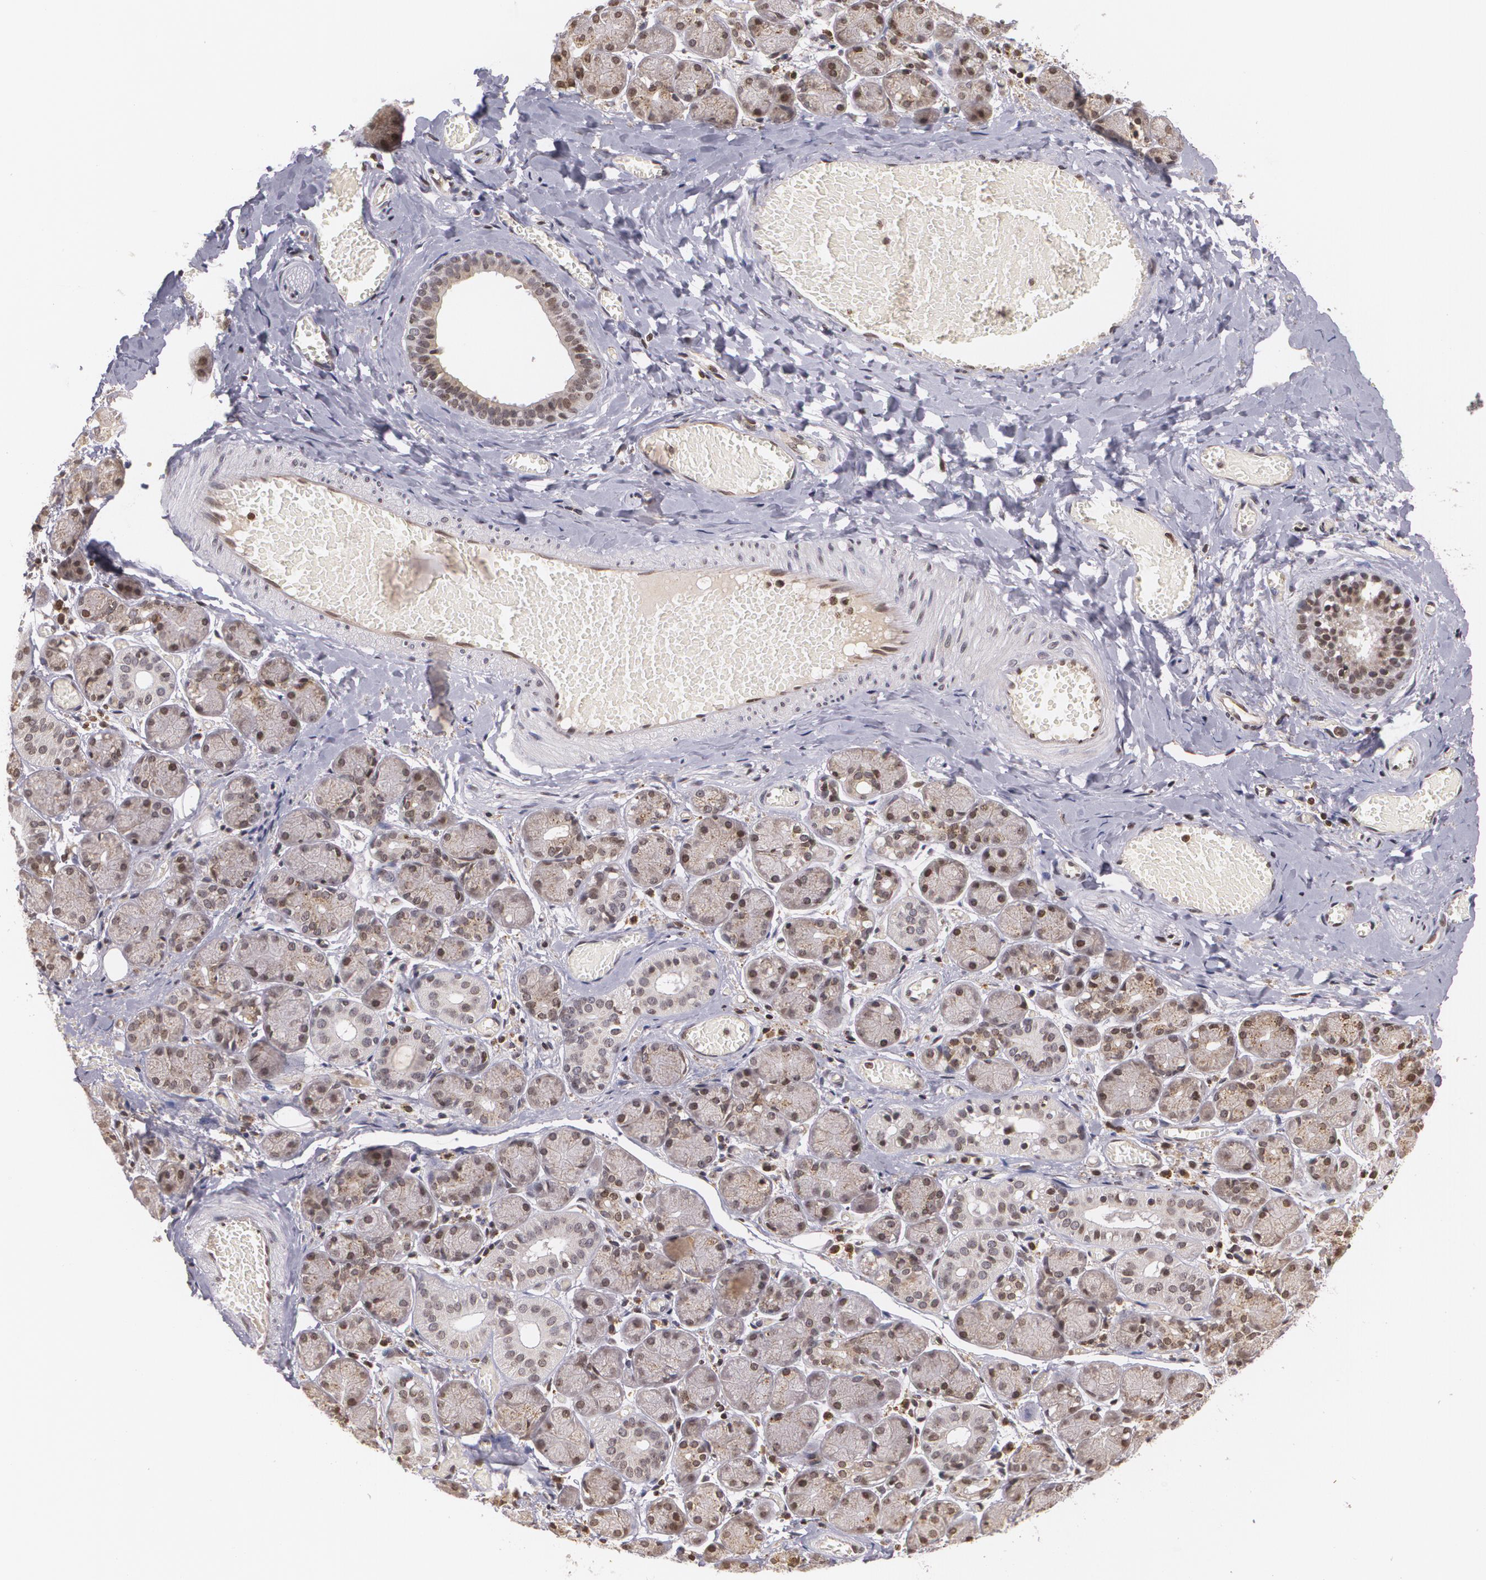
{"staining": {"intensity": "weak", "quantity": ">75%", "location": "cytoplasmic/membranous,nuclear"}, "tissue": "salivary gland", "cell_type": "Glandular cells", "image_type": "normal", "snomed": [{"axis": "morphology", "description": "Normal tissue, NOS"}, {"axis": "topography", "description": "Salivary gland"}], "caption": "This image shows unremarkable salivary gland stained with IHC to label a protein in brown. The cytoplasmic/membranous,nuclear of glandular cells show weak positivity for the protein. Nuclei are counter-stained blue.", "gene": "VAV3", "patient": {"sex": "female", "age": 24}}